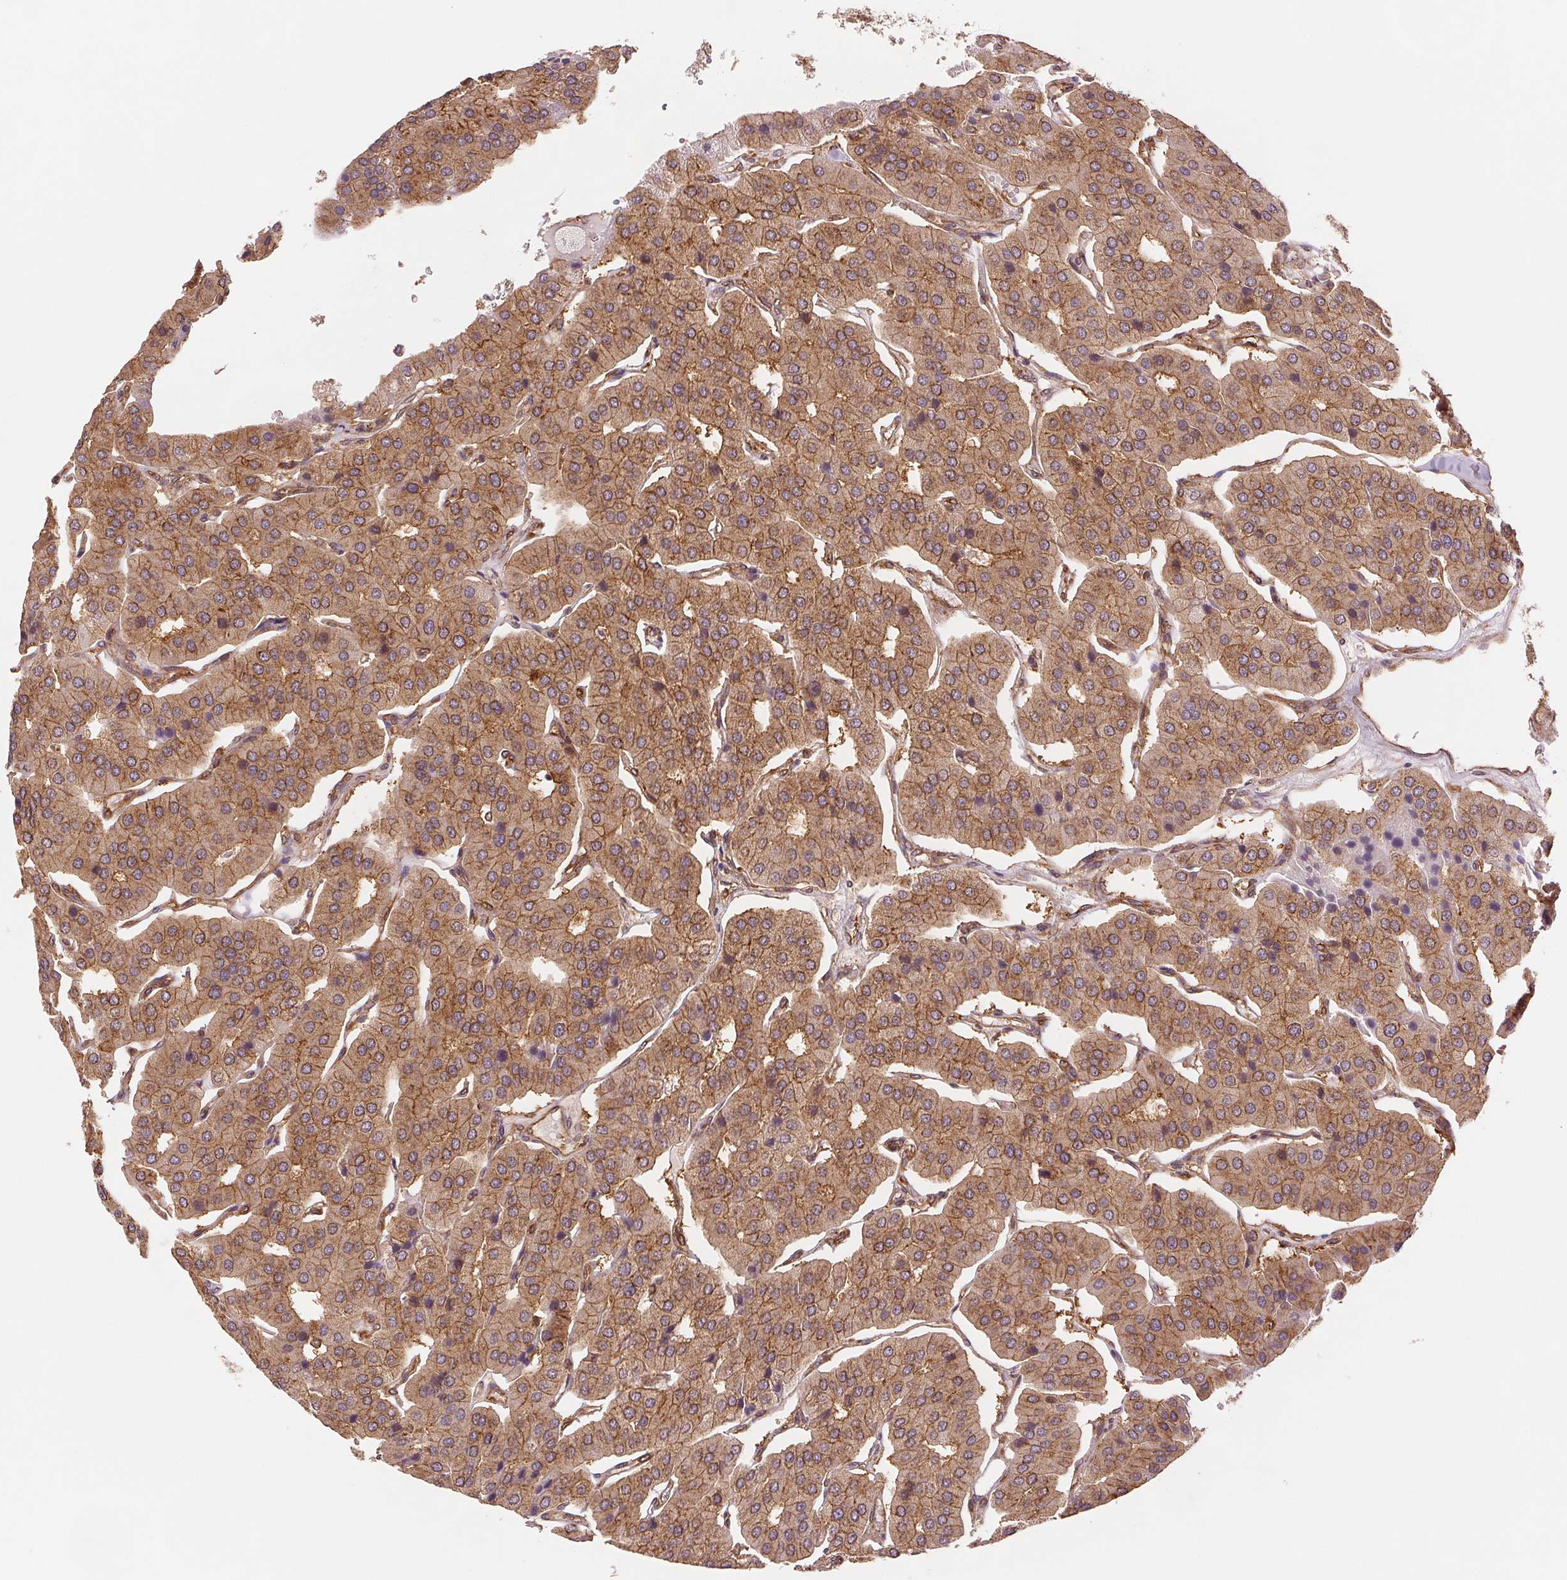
{"staining": {"intensity": "weak", "quantity": ">75%", "location": "cytoplasmic/membranous"}, "tissue": "parathyroid gland", "cell_type": "Glandular cells", "image_type": "normal", "snomed": [{"axis": "morphology", "description": "Normal tissue, NOS"}, {"axis": "morphology", "description": "Adenoma, NOS"}, {"axis": "topography", "description": "Parathyroid gland"}], "caption": "Immunohistochemical staining of normal parathyroid gland demonstrates >75% levels of weak cytoplasmic/membranous protein expression in about >75% of glandular cells.", "gene": "DIAPH2", "patient": {"sex": "female", "age": 86}}